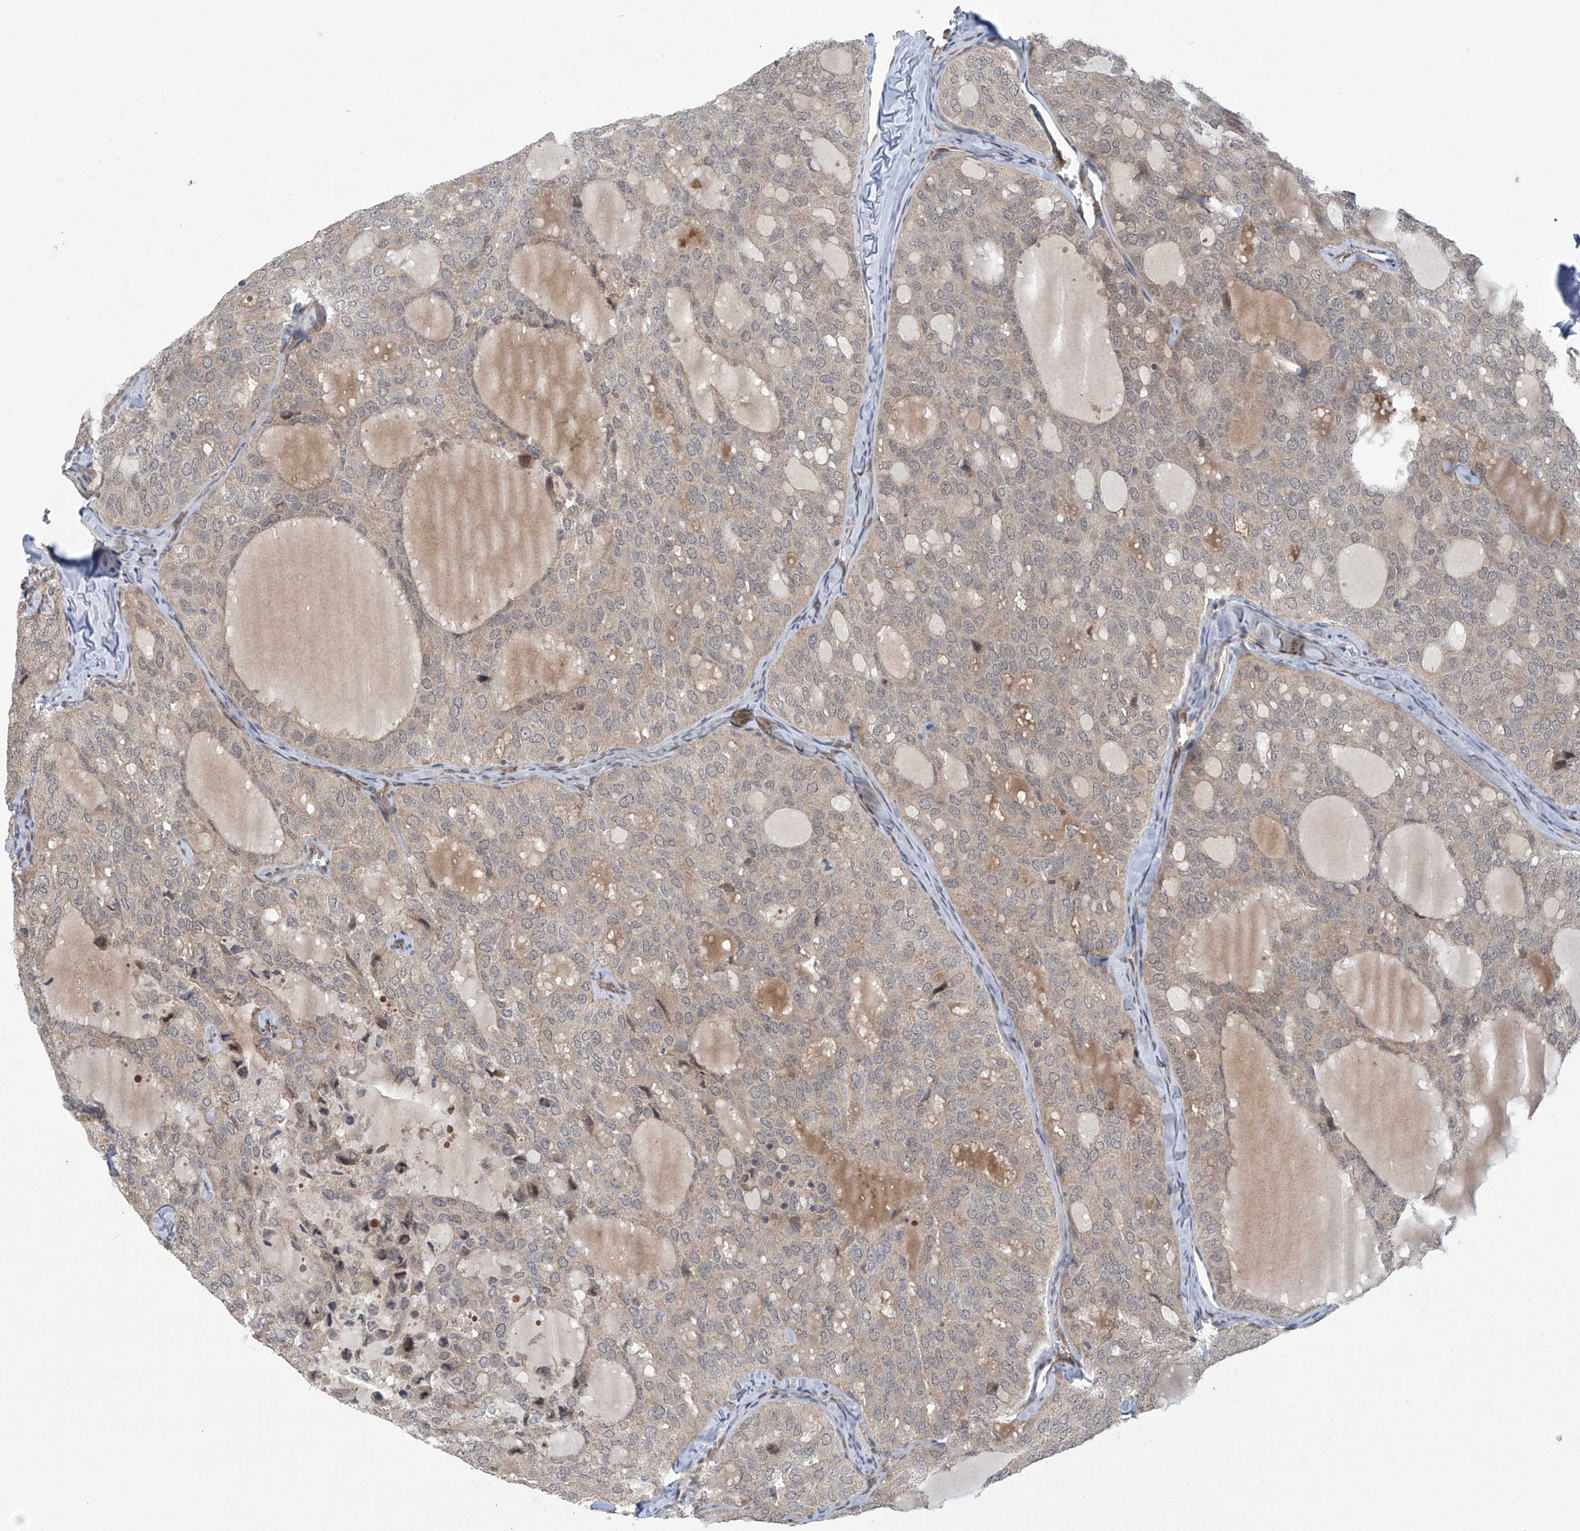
{"staining": {"intensity": "weak", "quantity": "25%-75%", "location": "nuclear"}, "tissue": "thyroid cancer", "cell_type": "Tumor cells", "image_type": "cancer", "snomed": [{"axis": "morphology", "description": "Follicular adenoma carcinoma, NOS"}, {"axis": "topography", "description": "Thyroid gland"}], "caption": "Tumor cells reveal low levels of weak nuclear staining in approximately 25%-75% of cells in human thyroid cancer.", "gene": "ABHD13", "patient": {"sex": "male", "age": 75}}